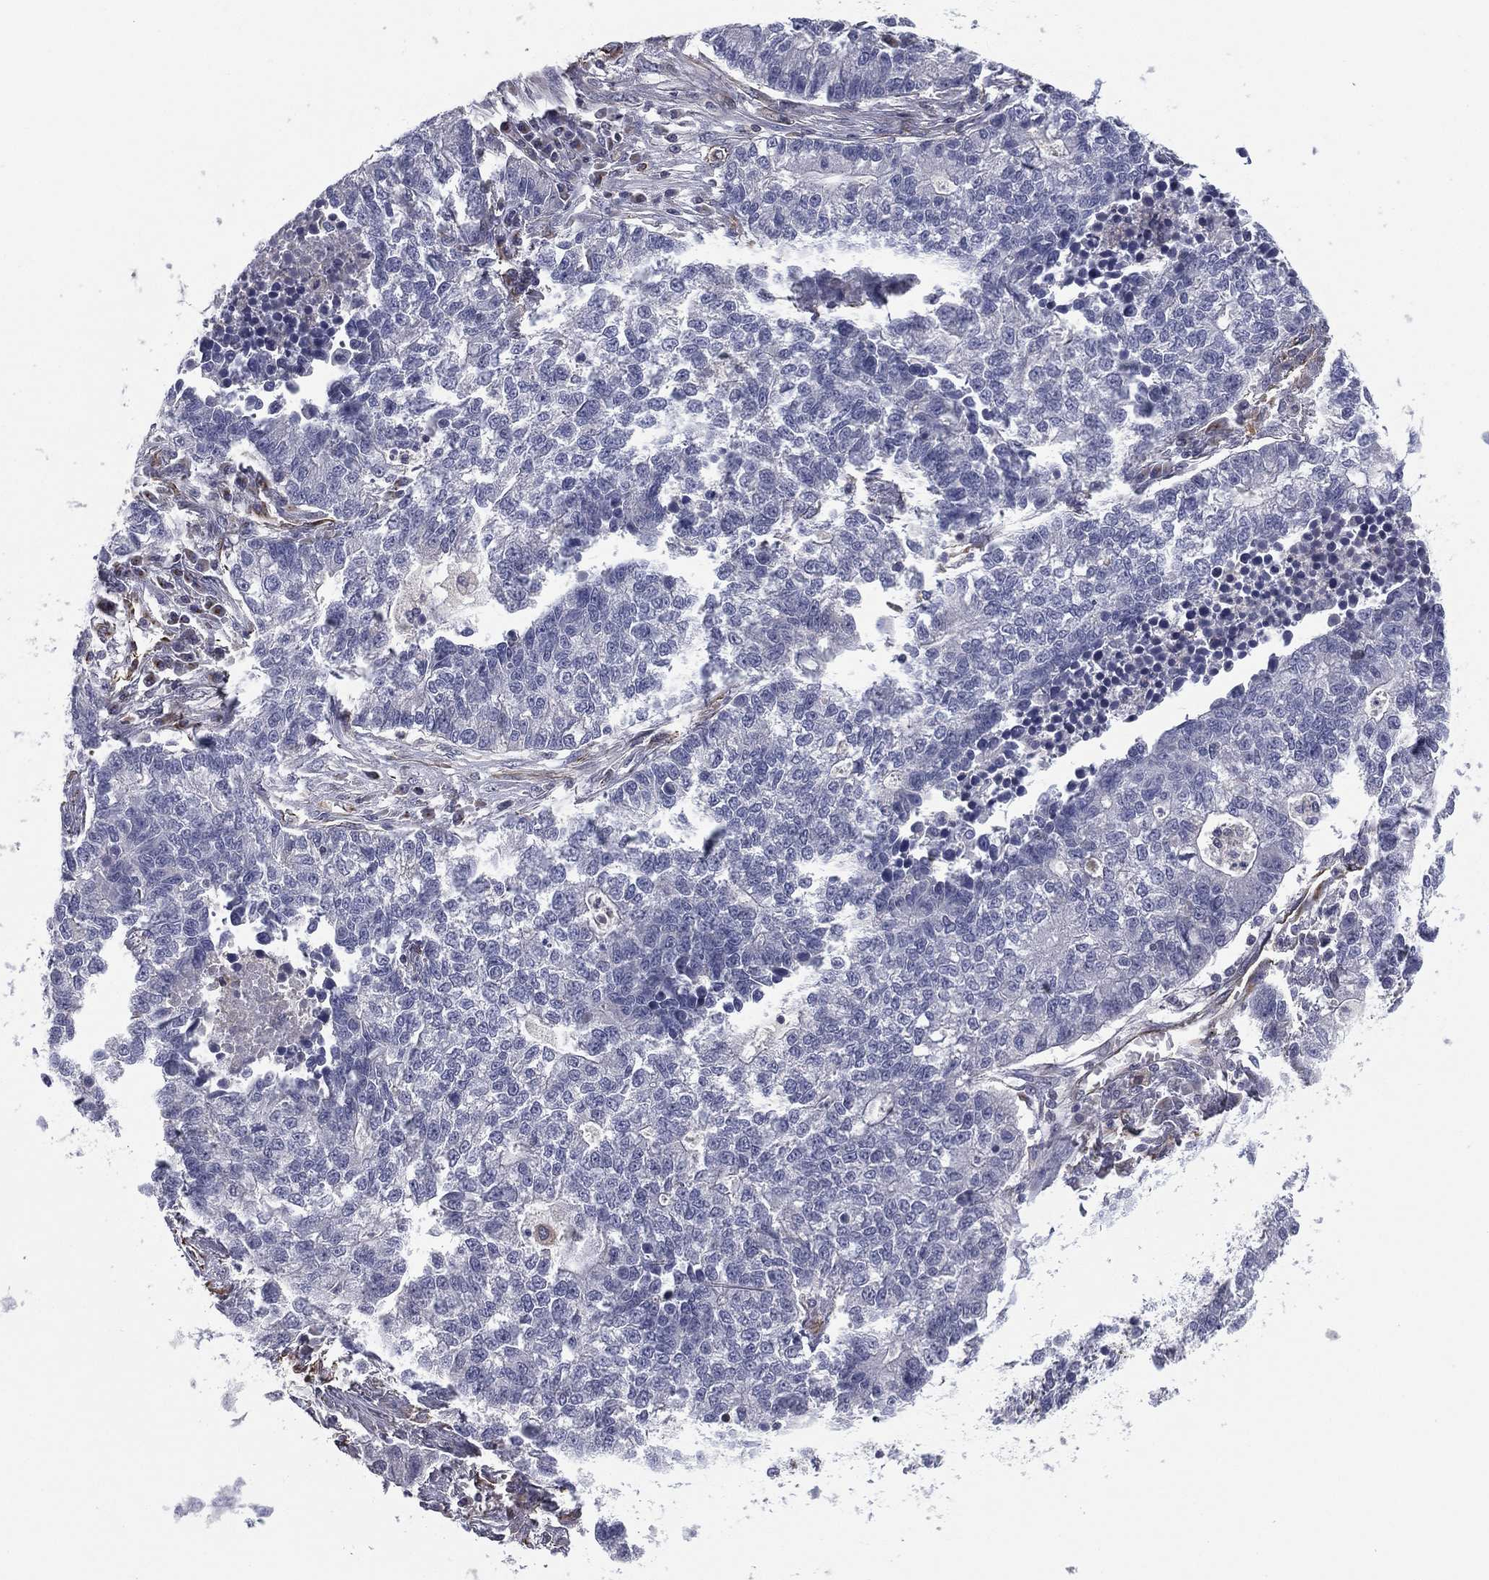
{"staining": {"intensity": "negative", "quantity": "none", "location": "none"}, "tissue": "lung cancer", "cell_type": "Tumor cells", "image_type": "cancer", "snomed": [{"axis": "morphology", "description": "Adenocarcinoma, NOS"}, {"axis": "topography", "description": "Lung"}], "caption": "This is a histopathology image of IHC staining of lung cancer, which shows no staining in tumor cells. Nuclei are stained in blue.", "gene": "SCUBE1", "patient": {"sex": "male", "age": 57}}